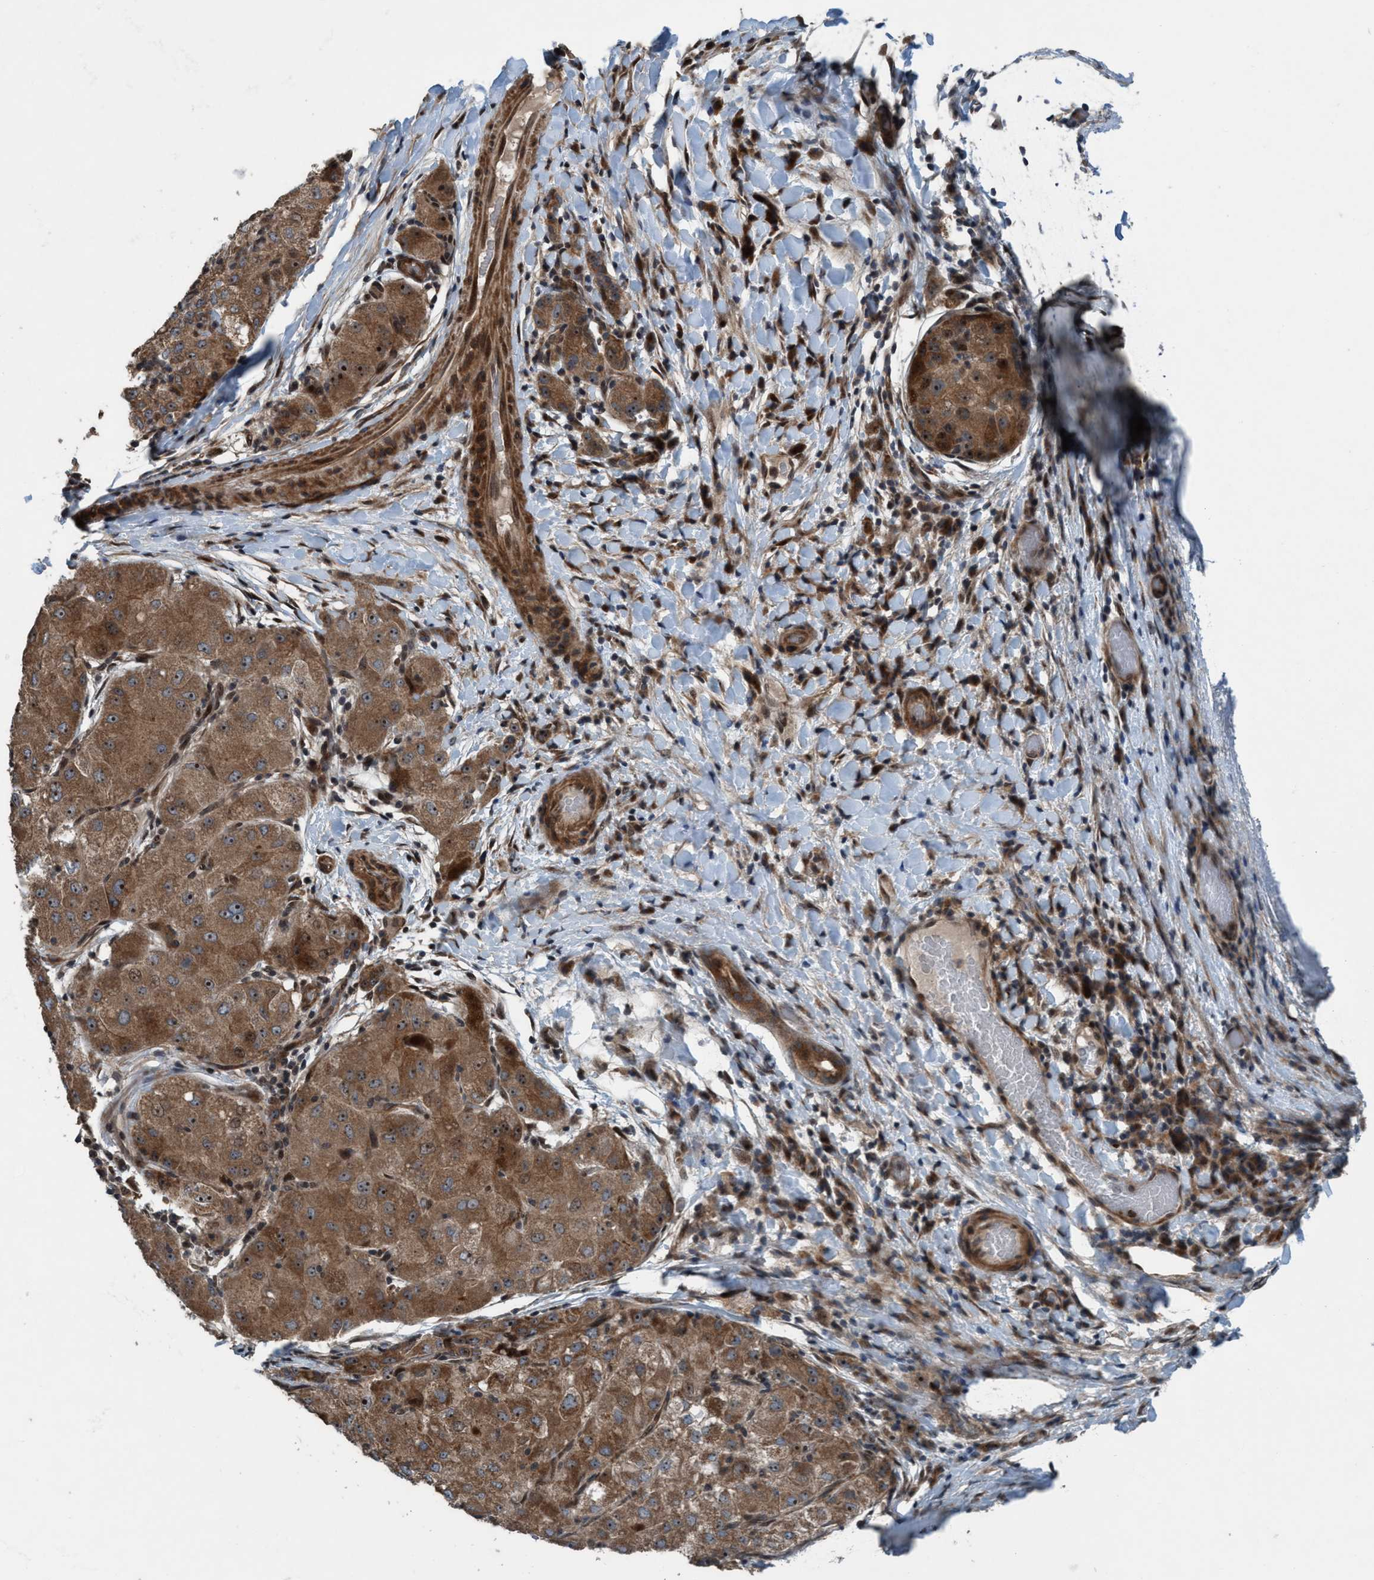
{"staining": {"intensity": "moderate", "quantity": ">75%", "location": "cytoplasmic/membranous,nuclear"}, "tissue": "liver cancer", "cell_type": "Tumor cells", "image_type": "cancer", "snomed": [{"axis": "morphology", "description": "Carcinoma, Hepatocellular, NOS"}, {"axis": "topography", "description": "Liver"}], "caption": "Immunohistochemical staining of human liver cancer (hepatocellular carcinoma) displays medium levels of moderate cytoplasmic/membranous and nuclear positivity in approximately >75% of tumor cells.", "gene": "NISCH", "patient": {"sex": "male", "age": 80}}